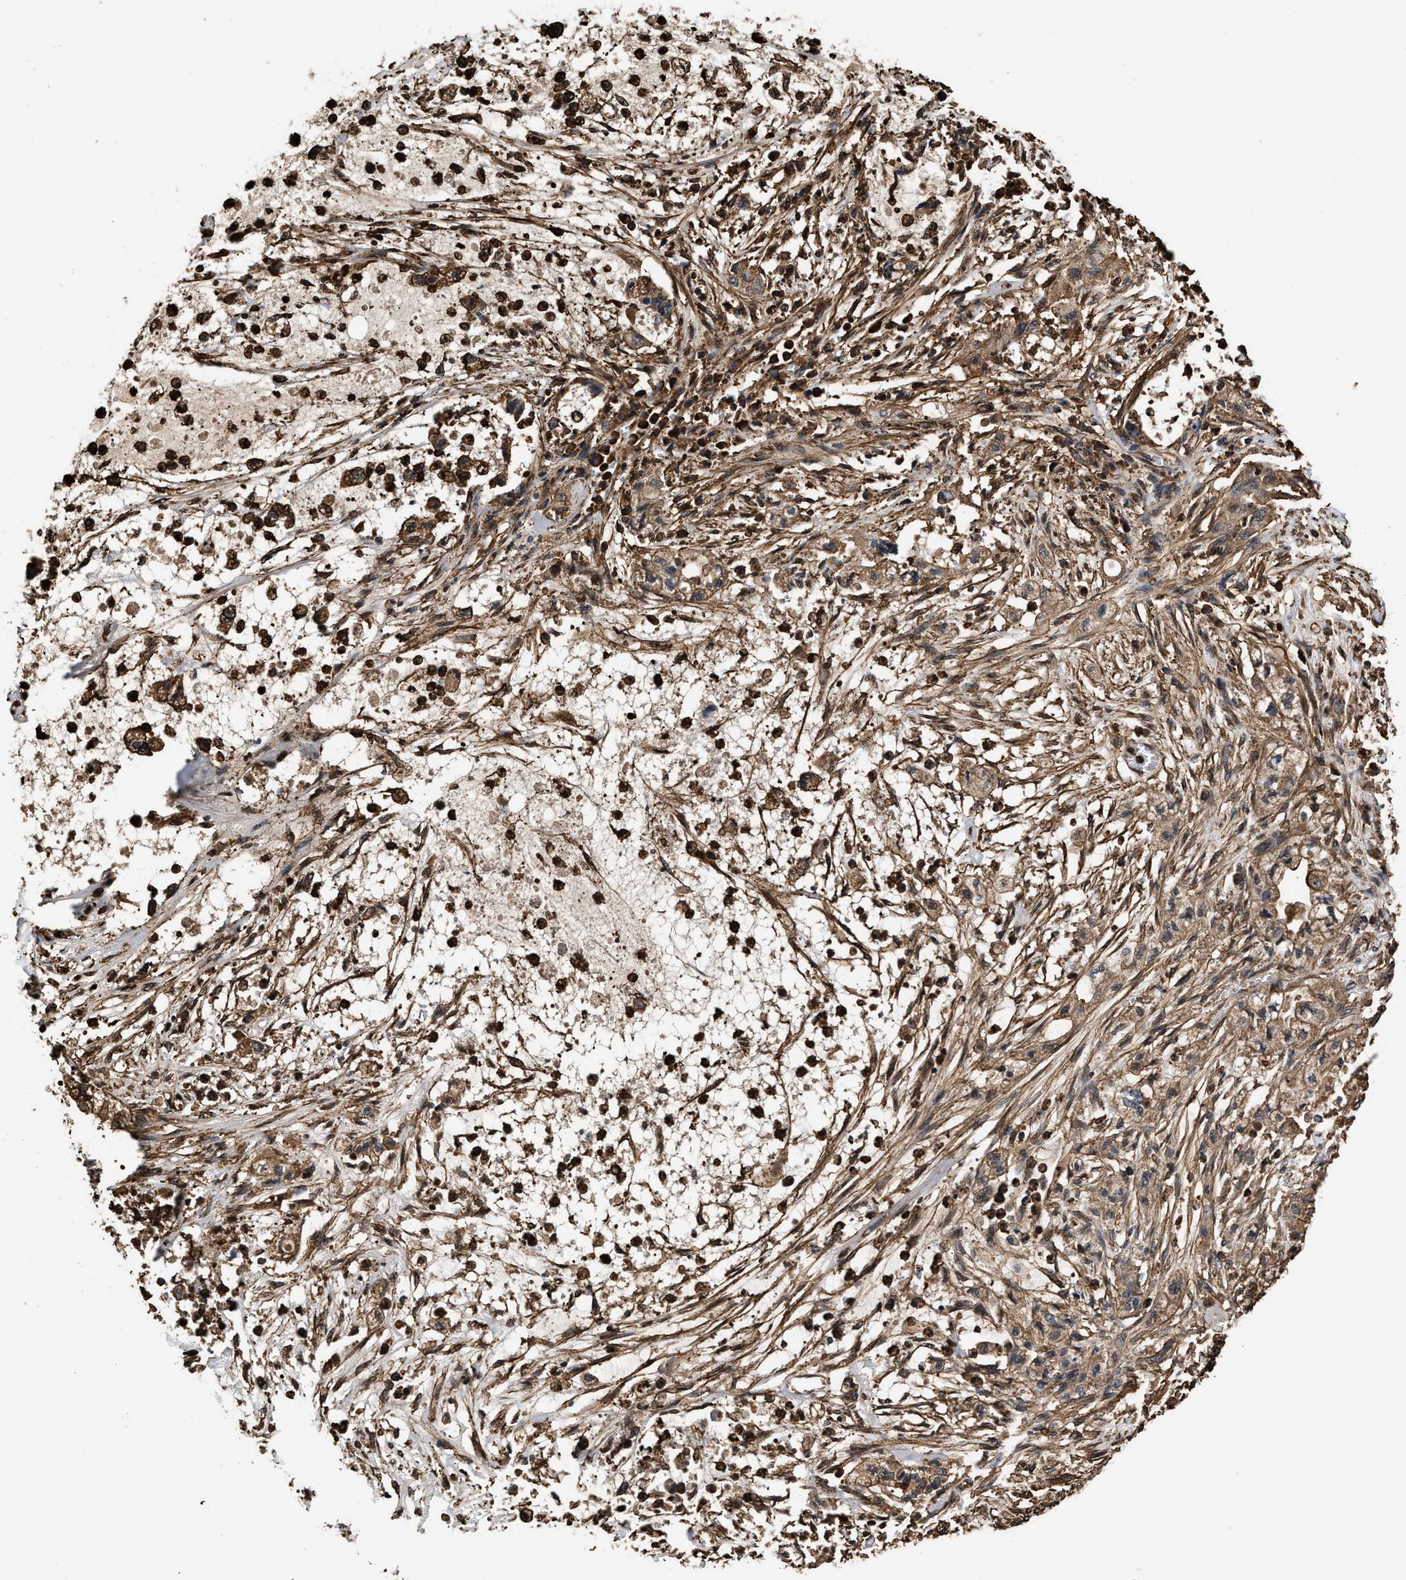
{"staining": {"intensity": "moderate", "quantity": ">75%", "location": "cytoplasmic/membranous"}, "tissue": "pancreatic cancer", "cell_type": "Tumor cells", "image_type": "cancer", "snomed": [{"axis": "morphology", "description": "Adenocarcinoma, NOS"}, {"axis": "topography", "description": "Pancreas"}], "caption": "A medium amount of moderate cytoplasmic/membranous positivity is present in approximately >75% of tumor cells in pancreatic adenocarcinoma tissue. Using DAB (brown) and hematoxylin (blue) stains, captured at high magnification using brightfield microscopy.", "gene": "KBTBD2", "patient": {"sex": "female", "age": 78}}